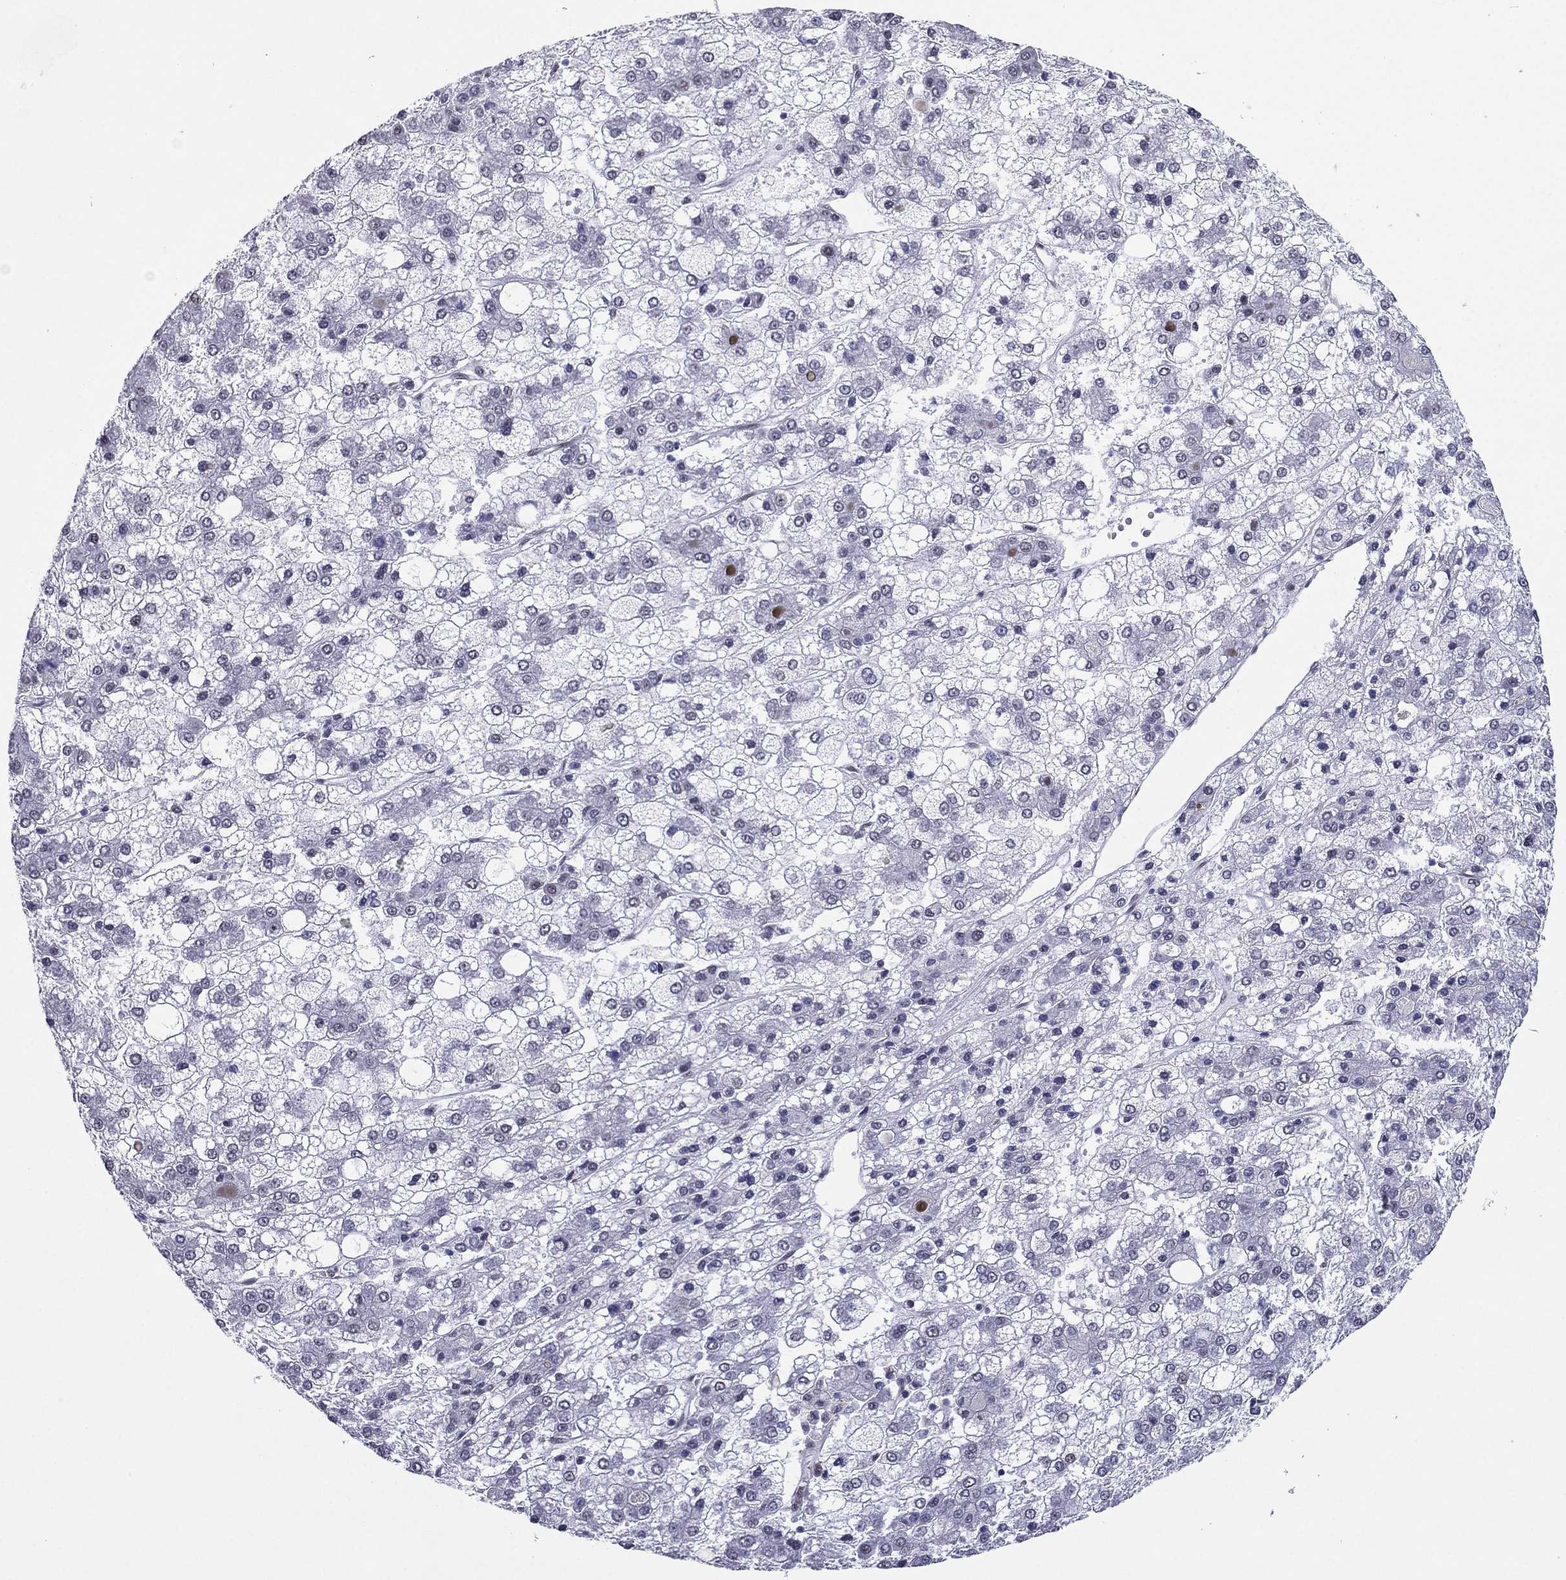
{"staining": {"intensity": "negative", "quantity": "none", "location": "none"}, "tissue": "liver cancer", "cell_type": "Tumor cells", "image_type": "cancer", "snomed": [{"axis": "morphology", "description": "Carcinoma, Hepatocellular, NOS"}, {"axis": "topography", "description": "Liver"}], "caption": "IHC photomicrograph of human liver hepatocellular carcinoma stained for a protein (brown), which shows no positivity in tumor cells.", "gene": "PPM1G", "patient": {"sex": "male", "age": 73}}